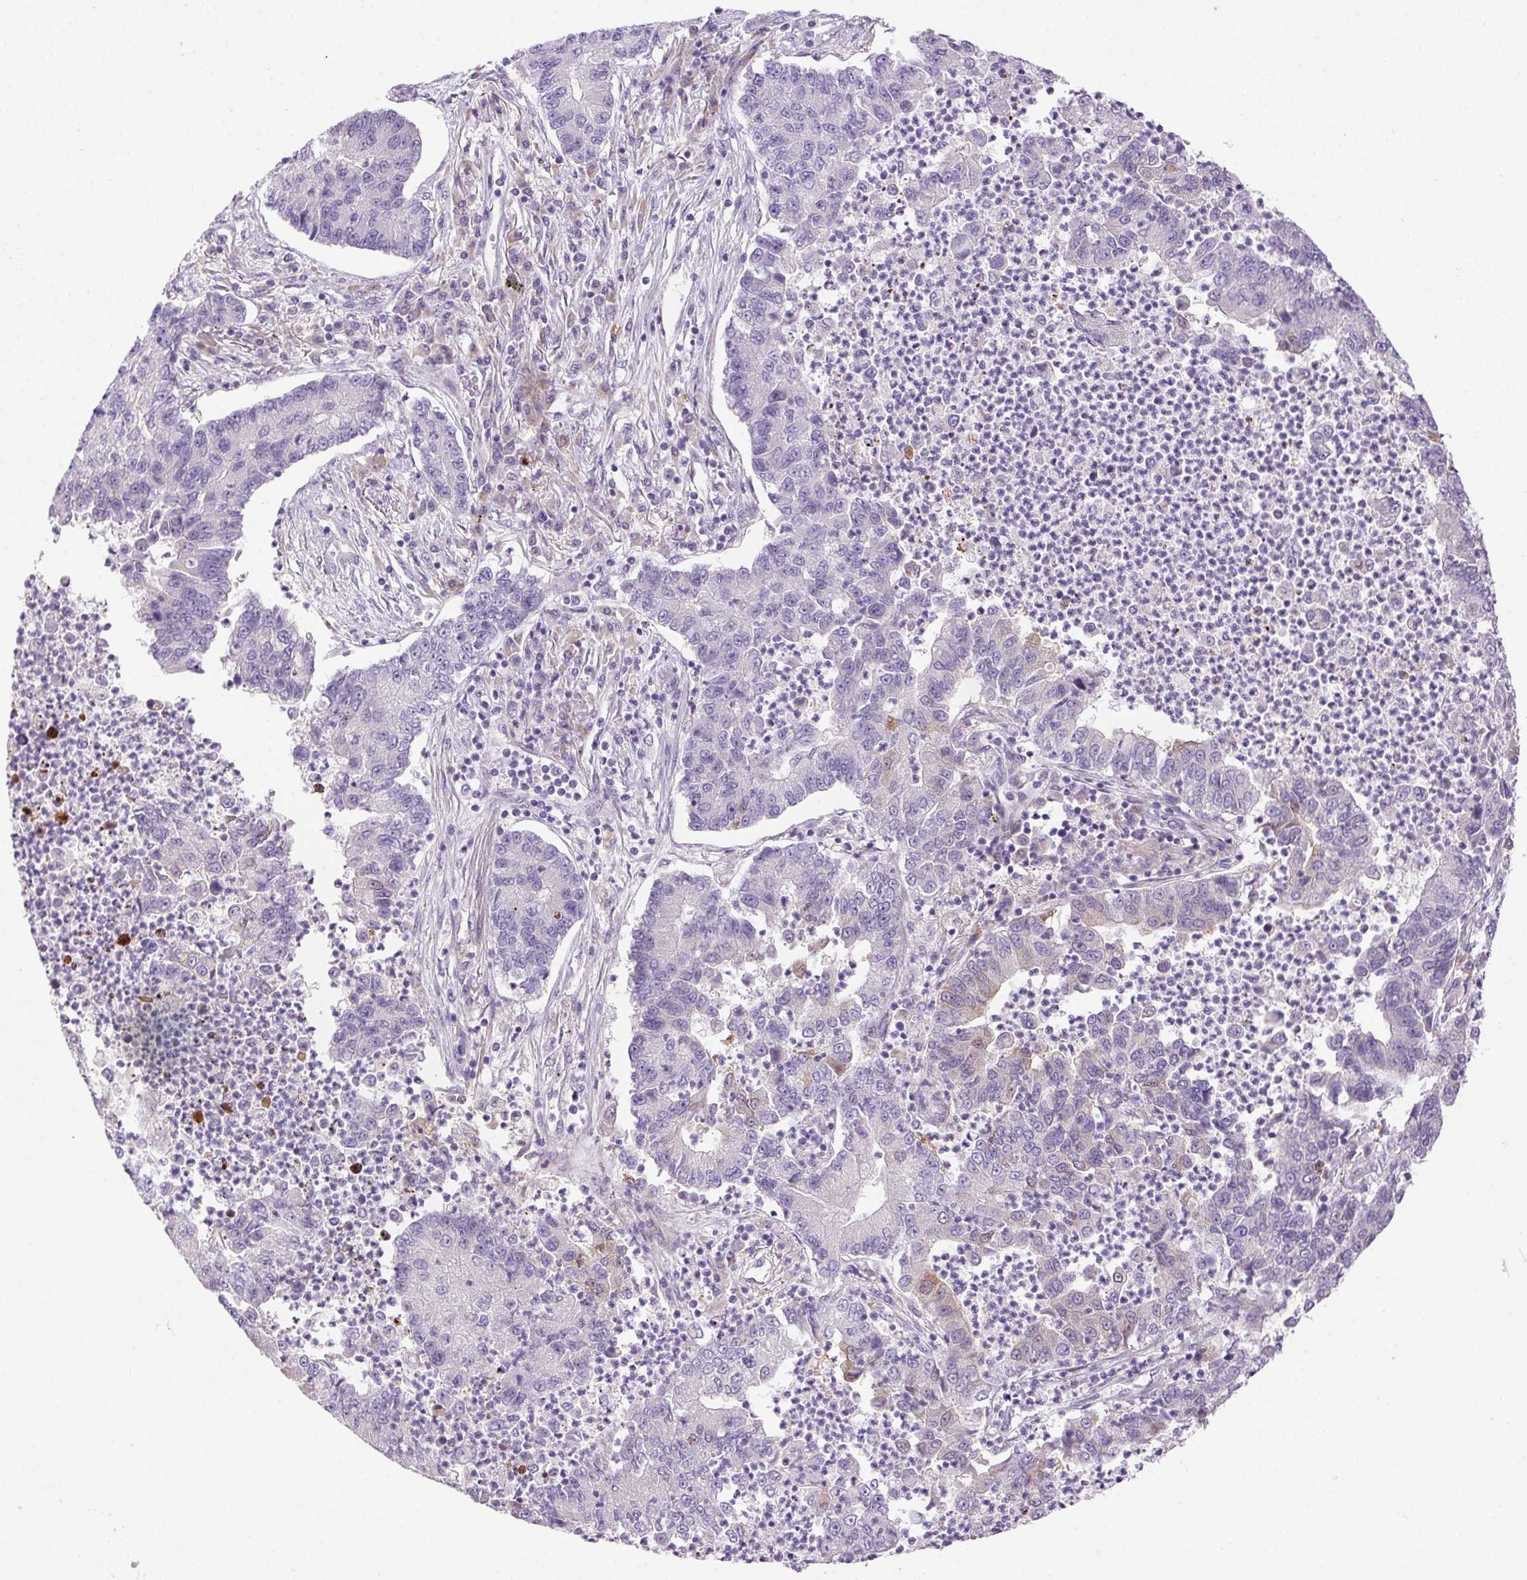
{"staining": {"intensity": "negative", "quantity": "none", "location": "none"}, "tissue": "lung cancer", "cell_type": "Tumor cells", "image_type": "cancer", "snomed": [{"axis": "morphology", "description": "Adenocarcinoma, NOS"}, {"axis": "topography", "description": "Lung"}], "caption": "Human lung adenocarcinoma stained for a protein using IHC shows no expression in tumor cells.", "gene": "LRRTM1", "patient": {"sex": "female", "age": 57}}